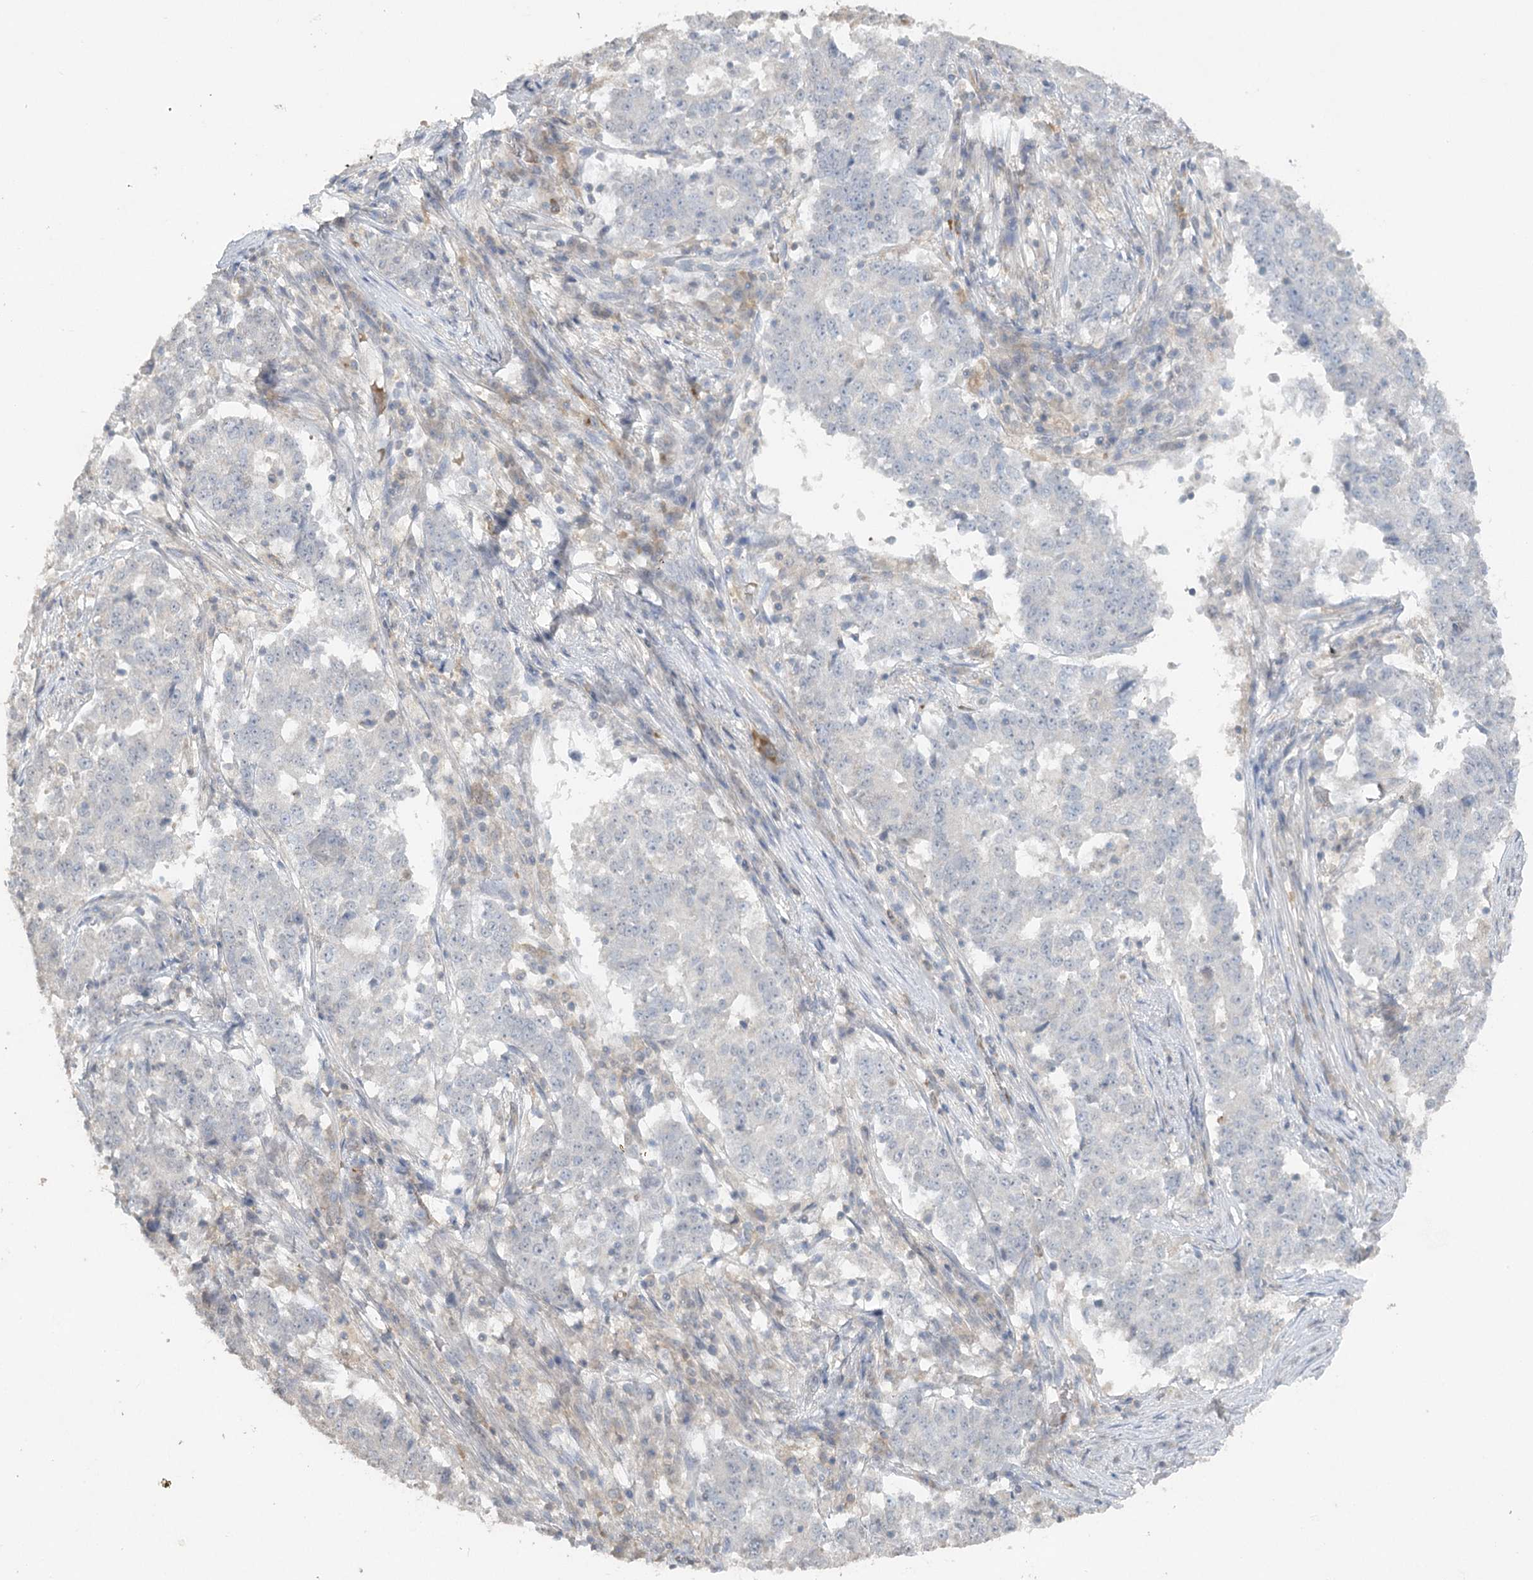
{"staining": {"intensity": "negative", "quantity": "none", "location": "none"}, "tissue": "stomach cancer", "cell_type": "Tumor cells", "image_type": "cancer", "snomed": [{"axis": "morphology", "description": "Adenocarcinoma, NOS"}, {"axis": "topography", "description": "Stomach"}], "caption": "Tumor cells are negative for protein expression in human stomach adenocarcinoma.", "gene": "TRAF3IP1", "patient": {"sex": "male", "age": 59}}